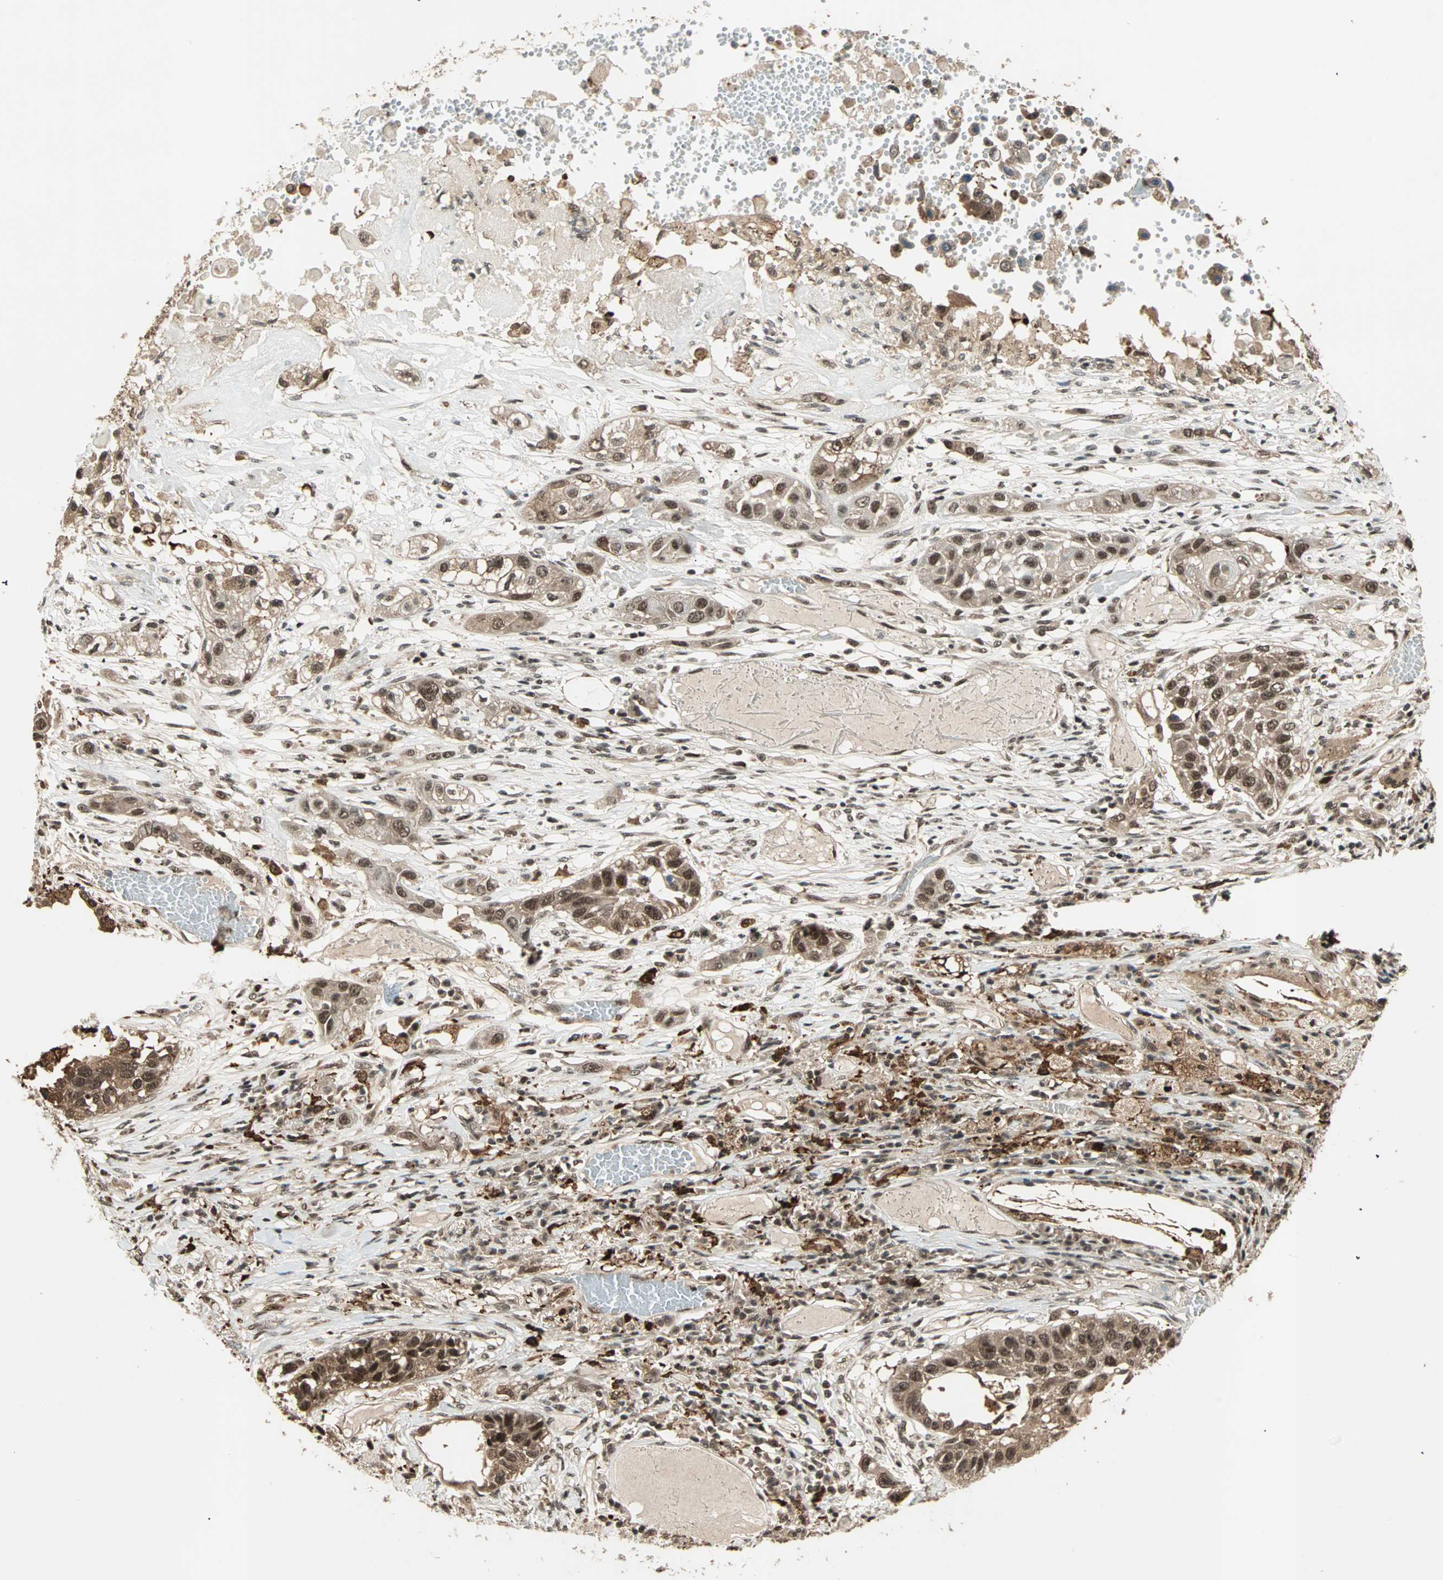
{"staining": {"intensity": "strong", "quantity": ">75%", "location": "cytoplasmic/membranous,nuclear"}, "tissue": "lung cancer", "cell_type": "Tumor cells", "image_type": "cancer", "snomed": [{"axis": "morphology", "description": "Squamous cell carcinoma, NOS"}, {"axis": "topography", "description": "Lung"}], "caption": "The micrograph displays staining of lung squamous cell carcinoma, revealing strong cytoplasmic/membranous and nuclear protein staining (brown color) within tumor cells.", "gene": "ZNF44", "patient": {"sex": "male", "age": 71}}